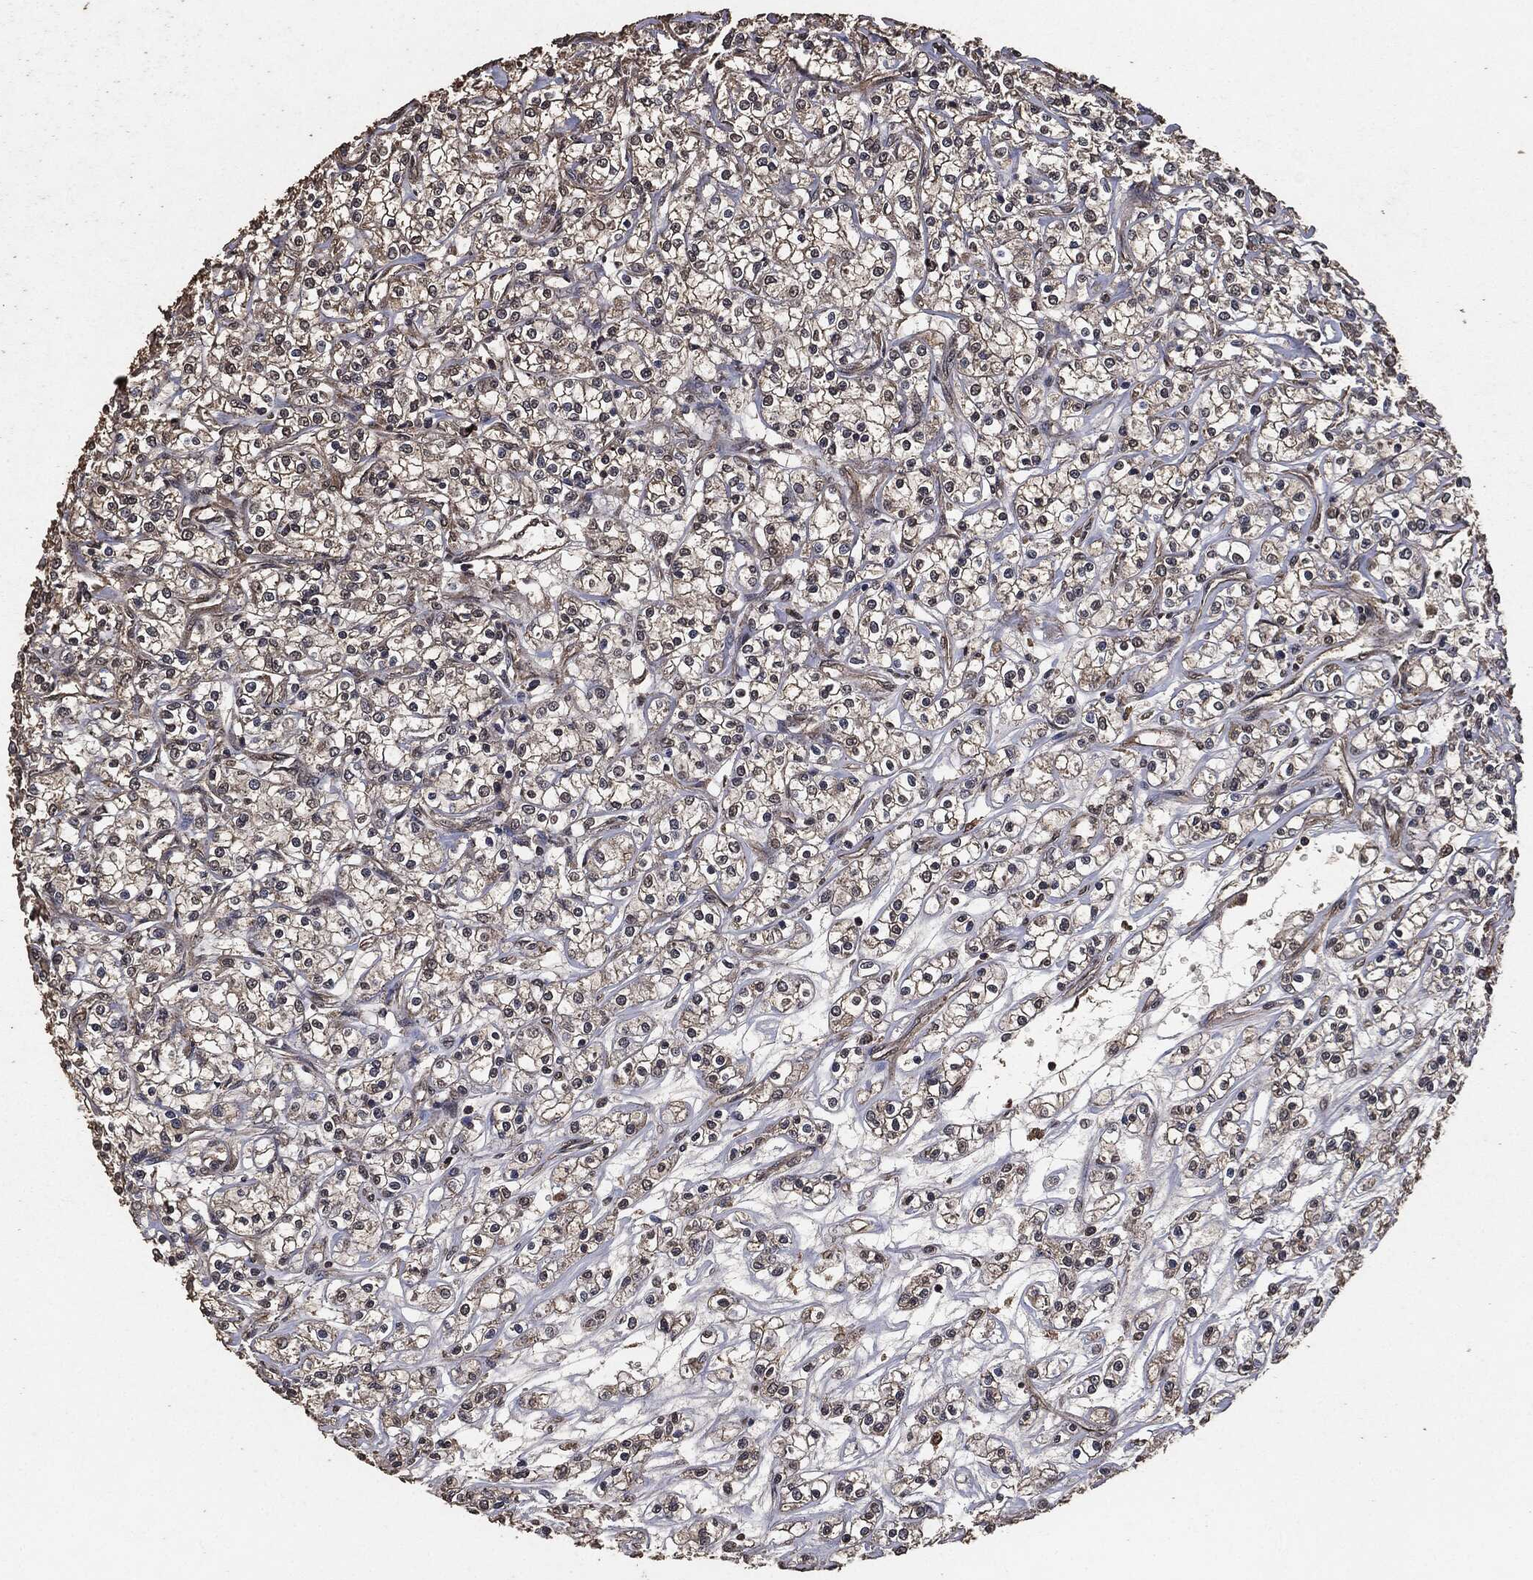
{"staining": {"intensity": "negative", "quantity": "none", "location": "none"}, "tissue": "renal cancer", "cell_type": "Tumor cells", "image_type": "cancer", "snomed": [{"axis": "morphology", "description": "Adenocarcinoma, NOS"}, {"axis": "topography", "description": "Kidney"}], "caption": "Immunohistochemistry of renal cancer (adenocarcinoma) reveals no expression in tumor cells. The staining was performed using DAB to visualize the protein expression in brown, while the nuclei were stained in blue with hematoxylin (Magnification: 20x).", "gene": "AKT1S1", "patient": {"sex": "female", "age": 59}}